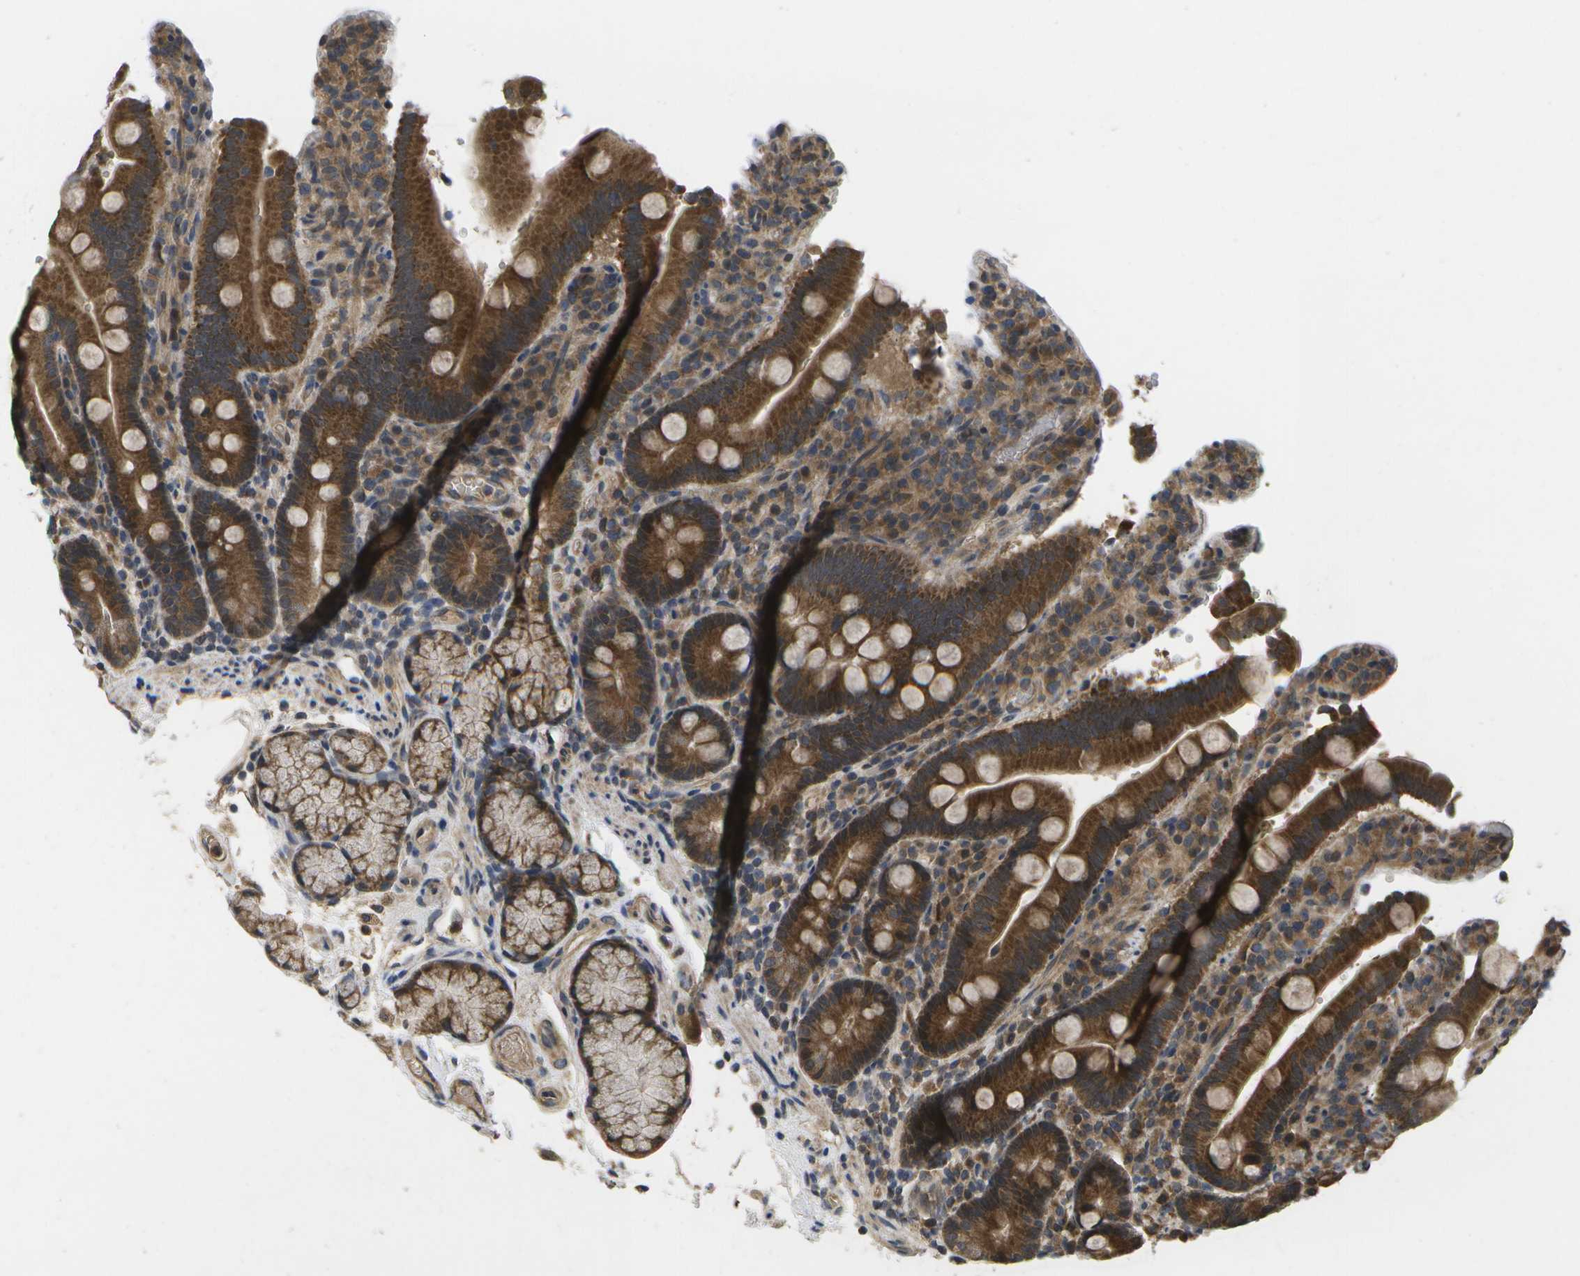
{"staining": {"intensity": "strong", "quantity": ">75%", "location": "cytoplasmic/membranous"}, "tissue": "duodenum", "cell_type": "Glandular cells", "image_type": "normal", "snomed": [{"axis": "morphology", "description": "Normal tissue, NOS"}, {"axis": "topography", "description": "Small intestine, NOS"}], "caption": "Protein staining exhibits strong cytoplasmic/membranous staining in approximately >75% of glandular cells in unremarkable duodenum.", "gene": "ALAS1", "patient": {"sex": "female", "age": 71}}